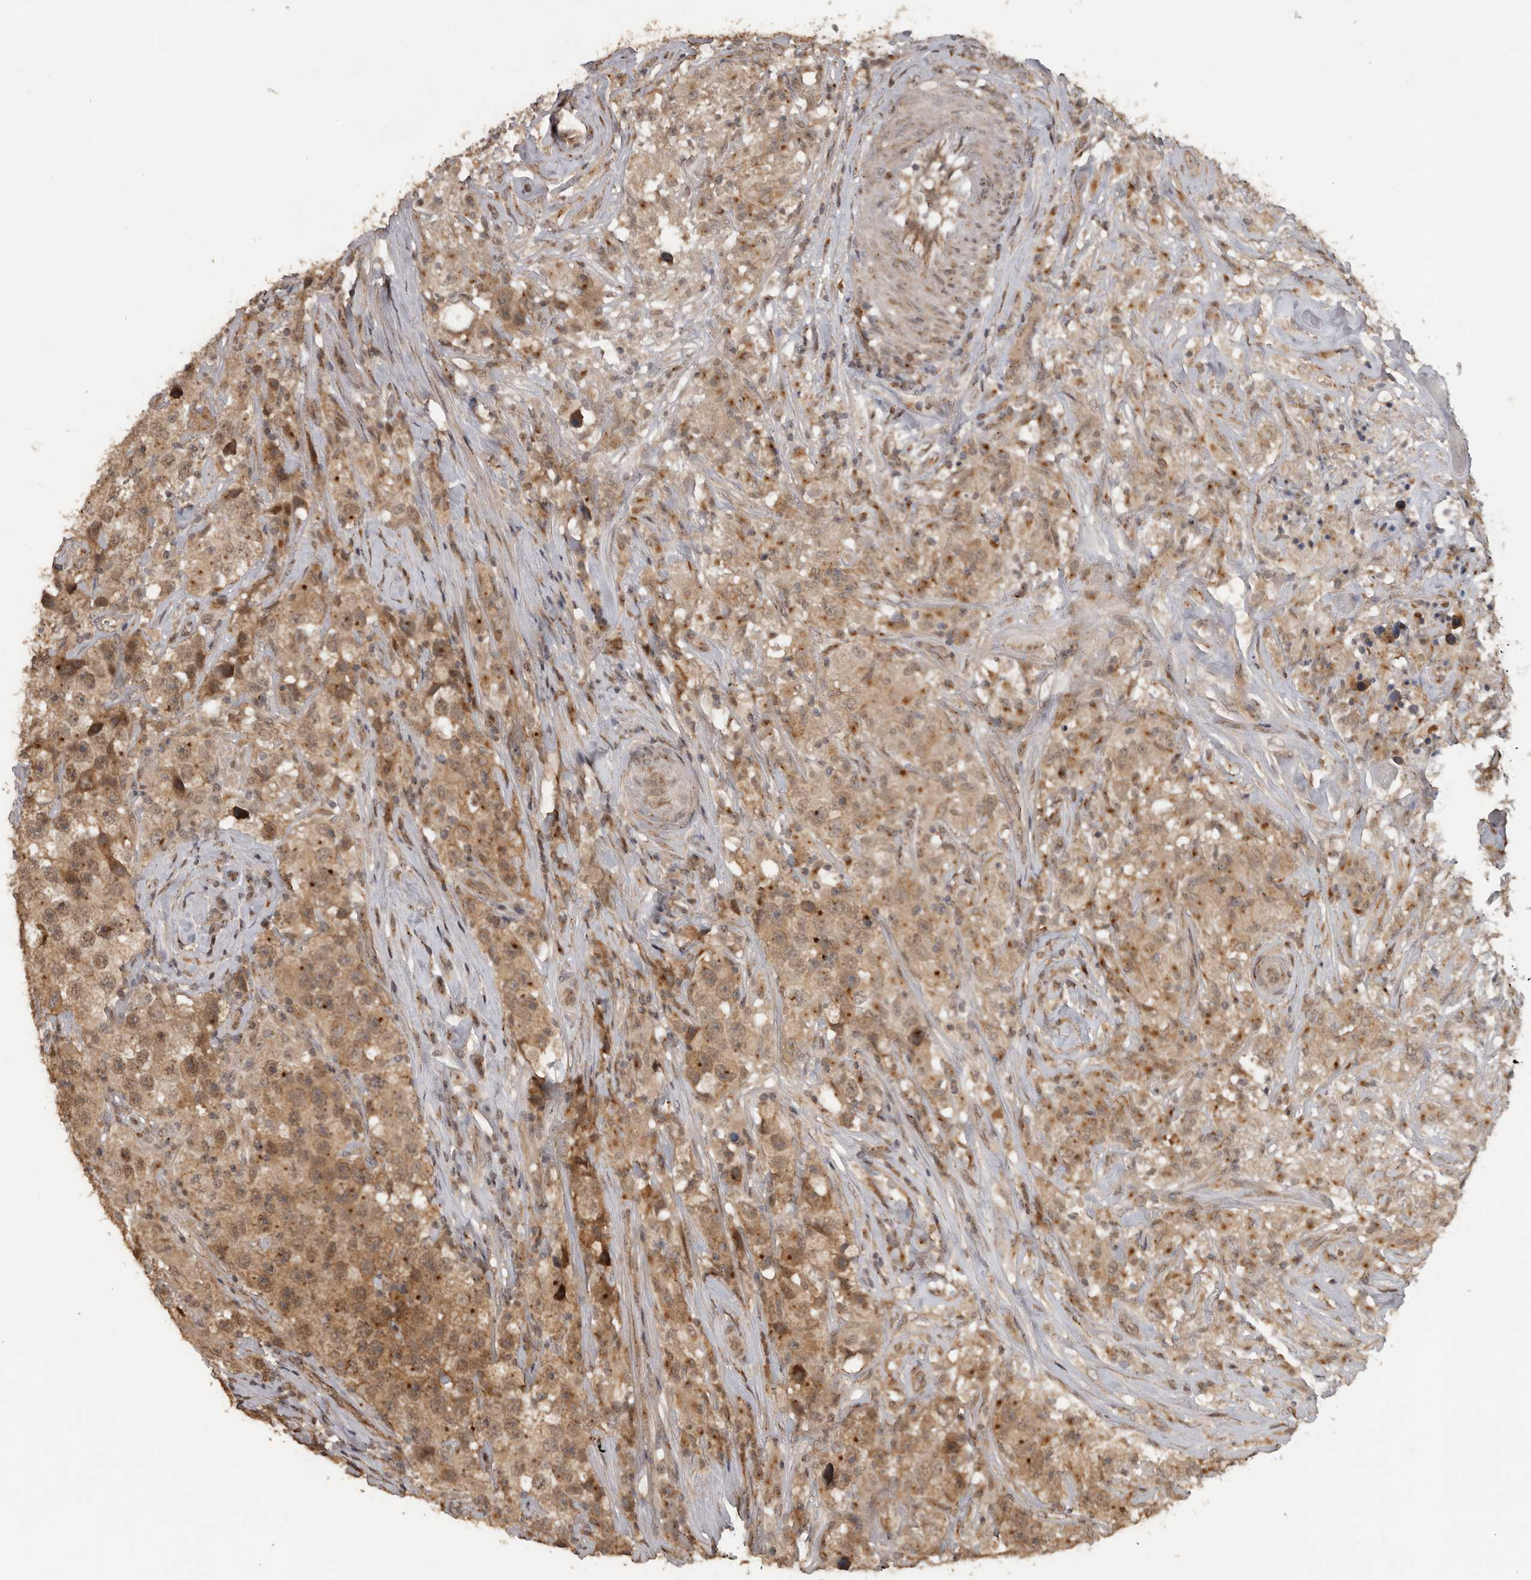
{"staining": {"intensity": "moderate", "quantity": ">75%", "location": "cytoplasmic/membranous,nuclear"}, "tissue": "testis cancer", "cell_type": "Tumor cells", "image_type": "cancer", "snomed": [{"axis": "morphology", "description": "Seminoma, NOS"}, {"axis": "topography", "description": "Testis"}], "caption": "Immunohistochemical staining of testis seminoma exhibits moderate cytoplasmic/membranous and nuclear protein positivity in about >75% of tumor cells. Using DAB (brown) and hematoxylin (blue) stains, captured at high magnification using brightfield microscopy.", "gene": "CEP350", "patient": {"sex": "male", "age": 49}}